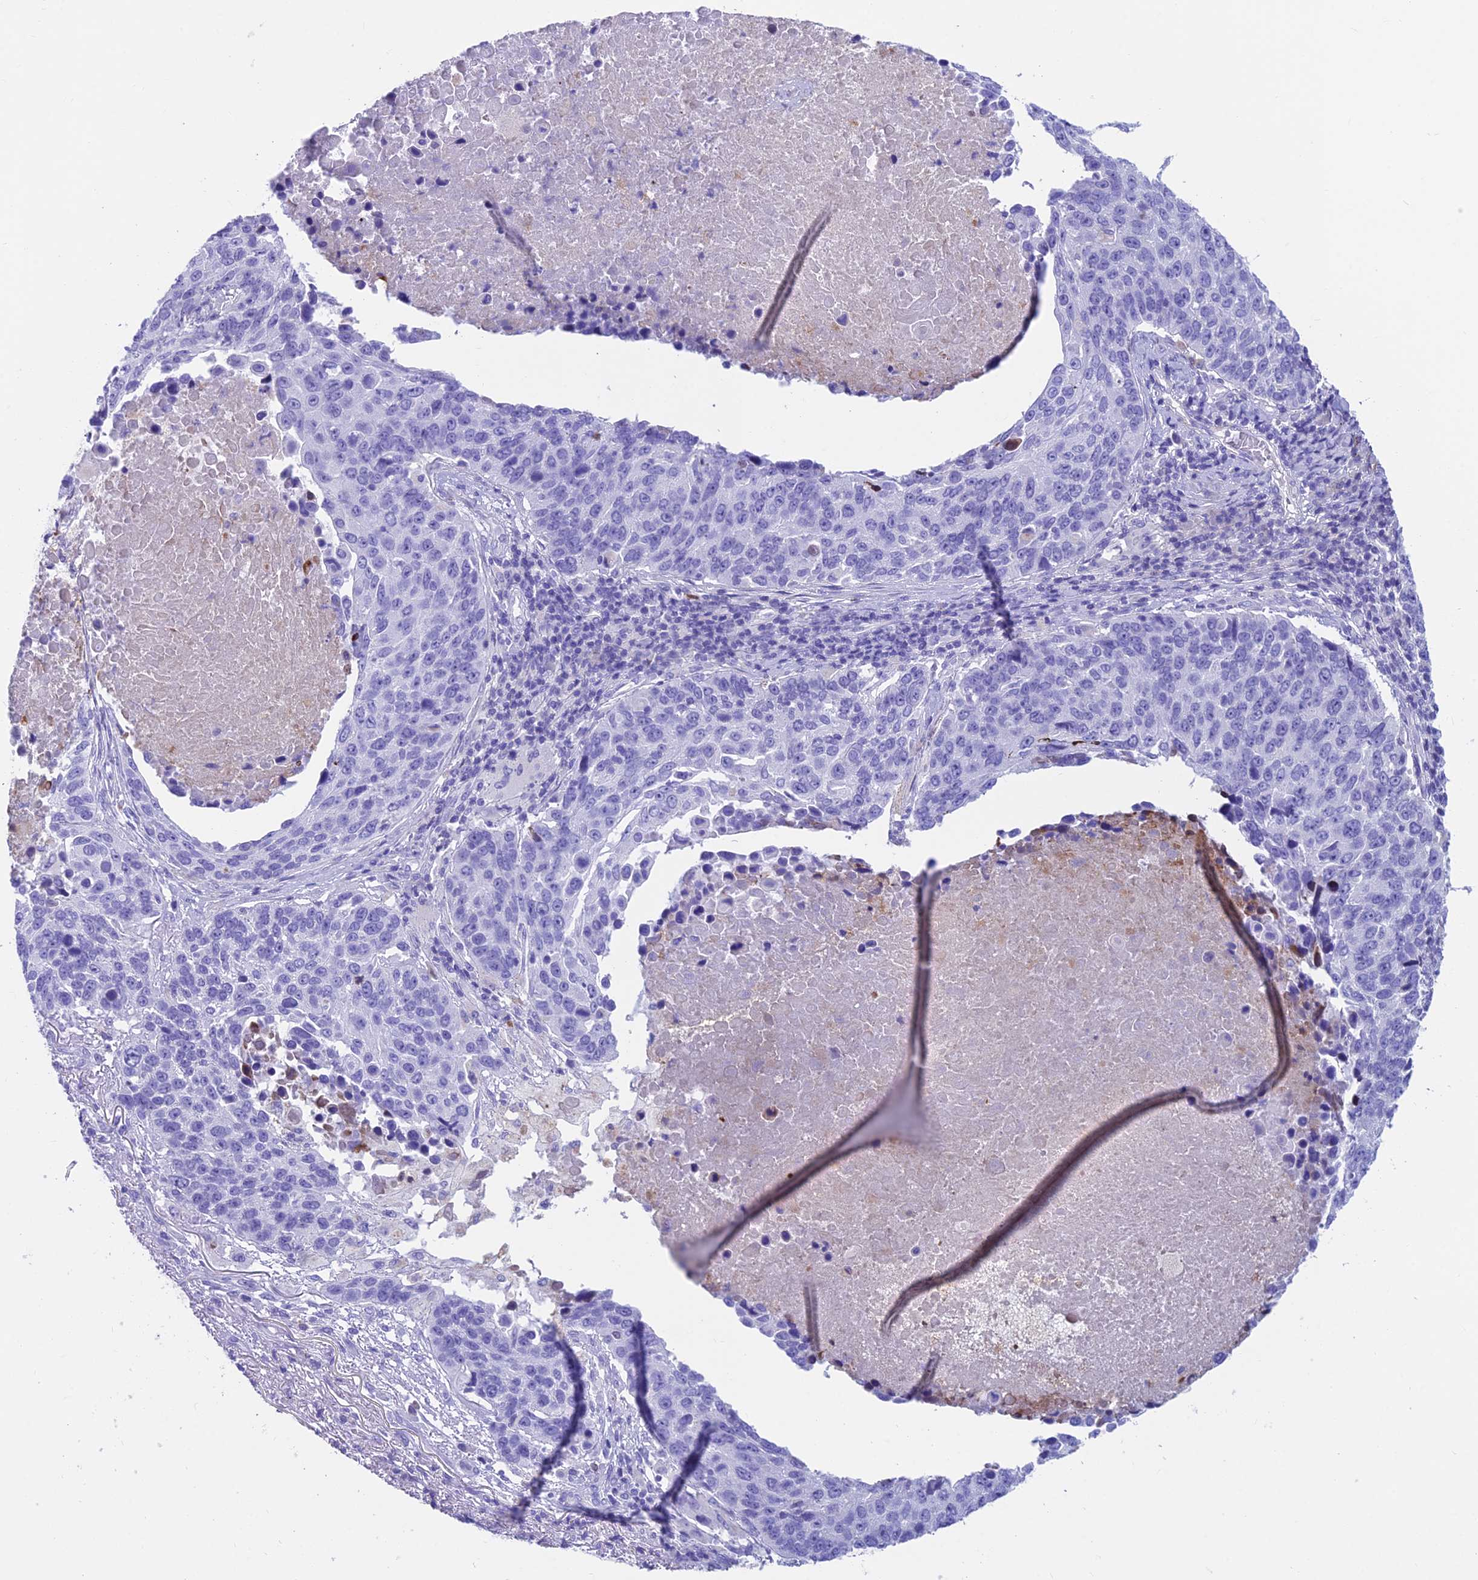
{"staining": {"intensity": "negative", "quantity": "none", "location": "none"}, "tissue": "lung cancer", "cell_type": "Tumor cells", "image_type": "cancer", "snomed": [{"axis": "morphology", "description": "Normal tissue, NOS"}, {"axis": "morphology", "description": "Squamous cell carcinoma, NOS"}, {"axis": "topography", "description": "Lymph node"}, {"axis": "topography", "description": "Lung"}], "caption": "The IHC photomicrograph has no significant positivity in tumor cells of lung cancer tissue.", "gene": "GNG11", "patient": {"sex": "male", "age": 66}}